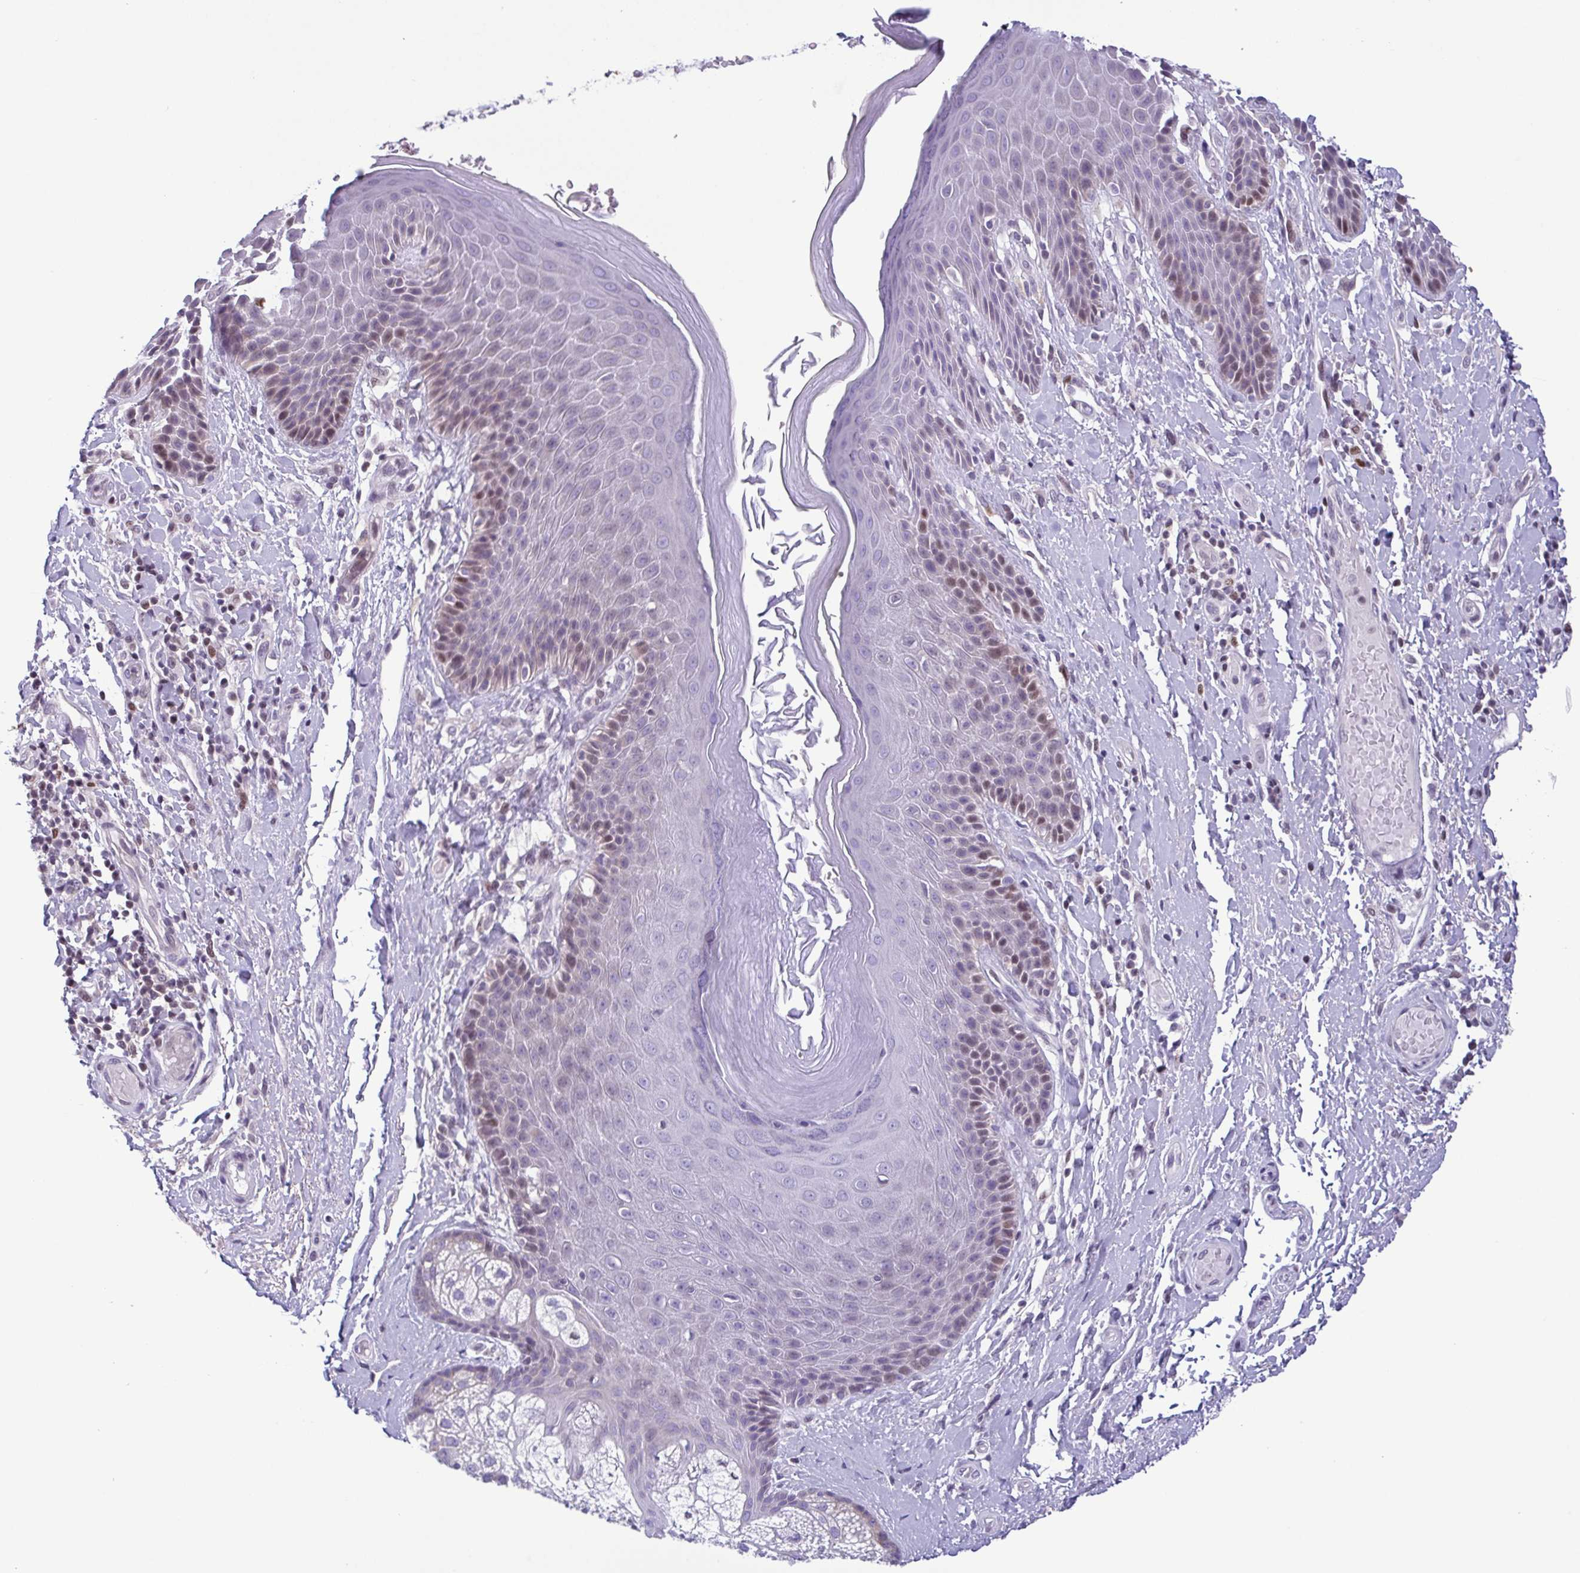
{"staining": {"intensity": "moderate", "quantity": "<25%", "location": "nuclear"}, "tissue": "skin", "cell_type": "Epidermal cells", "image_type": "normal", "snomed": [{"axis": "morphology", "description": "Normal tissue, NOS"}, {"axis": "topography", "description": "Anal"}, {"axis": "topography", "description": "Peripheral nerve tissue"}], "caption": "Immunohistochemistry micrograph of unremarkable skin: human skin stained using immunohistochemistry (IHC) displays low levels of moderate protein expression localized specifically in the nuclear of epidermal cells, appearing as a nuclear brown color.", "gene": "IRF1", "patient": {"sex": "male", "age": 51}}